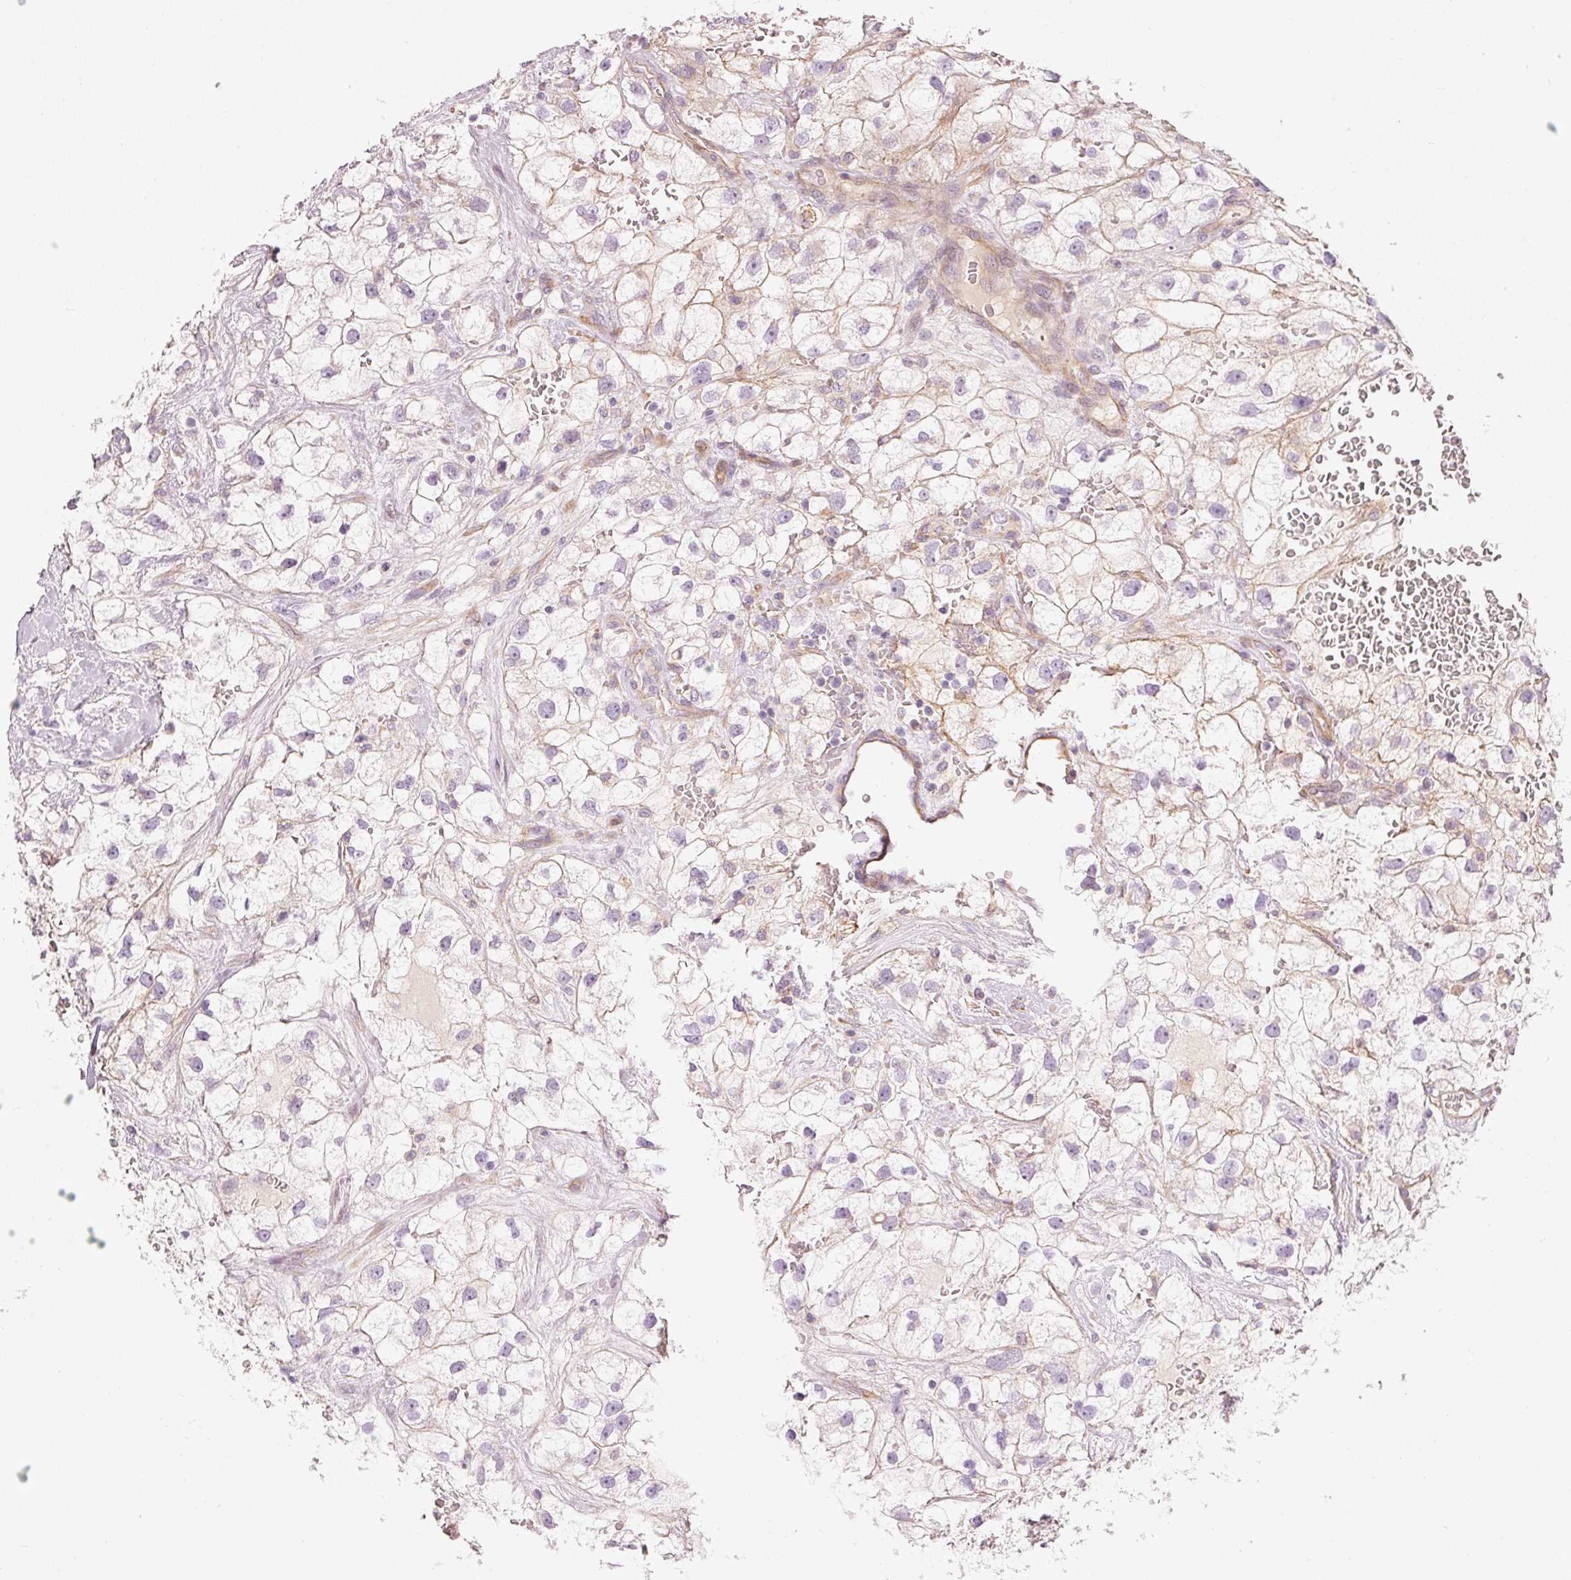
{"staining": {"intensity": "negative", "quantity": "none", "location": "none"}, "tissue": "renal cancer", "cell_type": "Tumor cells", "image_type": "cancer", "snomed": [{"axis": "morphology", "description": "Adenocarcinoma, NOS"}, {"axis": "topography", "description": "Kidney"}], "caption": "High magnification brightfield microscopy of renal cancer (adenocarcinoma) stained with DAB (3,3'-diaminobenzidine) (brown) and counterstained with hematoxylin (blue): tumor cells show no significant positivity. (Stains: DAB immunohistochemistry with hematoxylin counter stain, Microscopy: brightfield microscopy at high magnification).", "gene": "OSR2", "patient": {"sex": "male", "age": 59}}